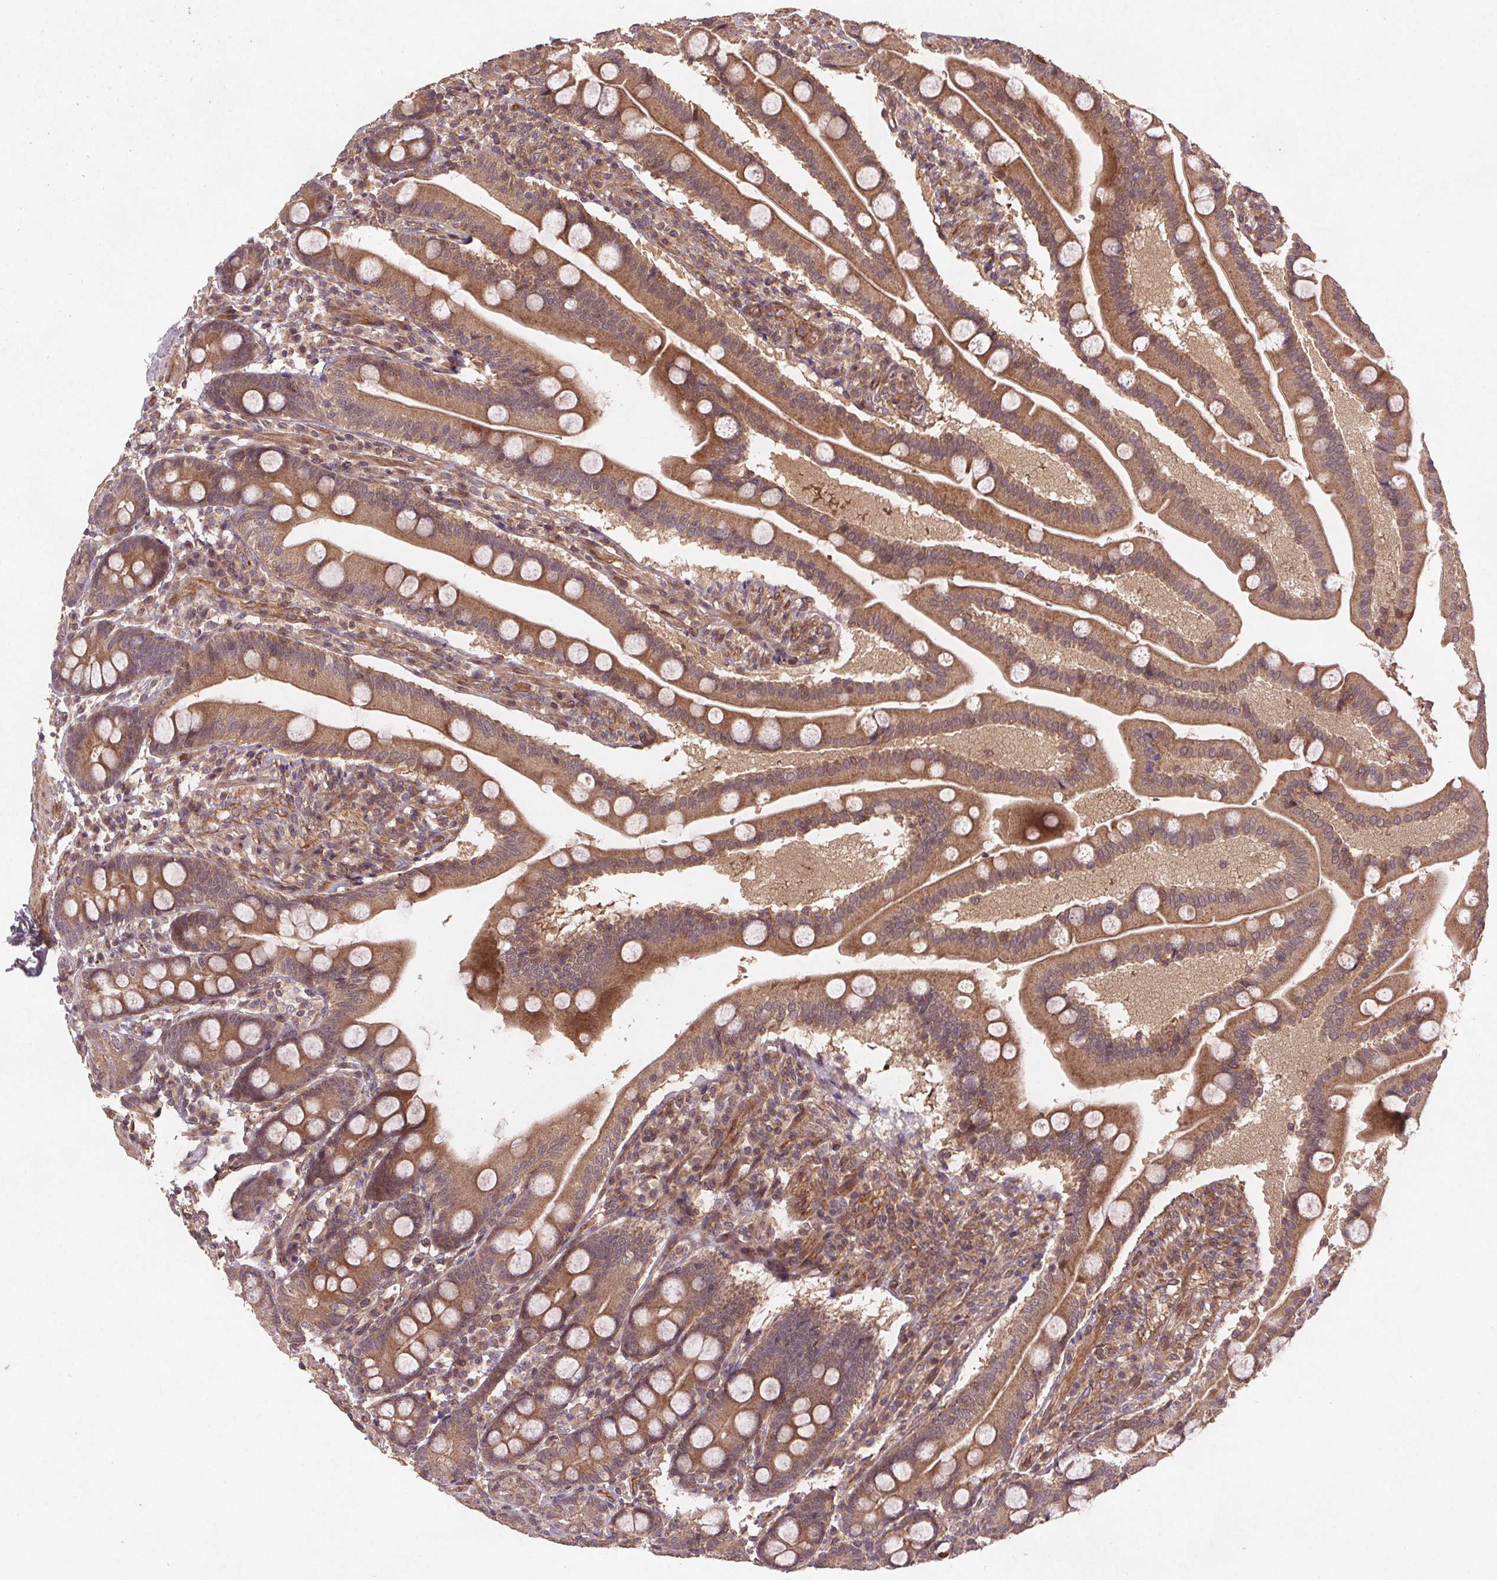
{"staining": {"intensity": "moderate", "quantity": ">75%", "location": "cytoplasmic/membranous"}, "tissue": "duodenum", "cell_type": "Glandular cells", "image_type": "normal", "snomed": [{"axis": "morphology", "description": "Normal tissue, NOS"}, {"axis": "topography", "description": "Duodenum"}], "caption": "High-power microscopy captured an IHC image of benign duodenum, revealing moderate cytoplasmic/membranous positivity in approximately >75% of glandular cells.", "gene": "SEC14L2", "patient": {"sex": "female", "age": 67}}